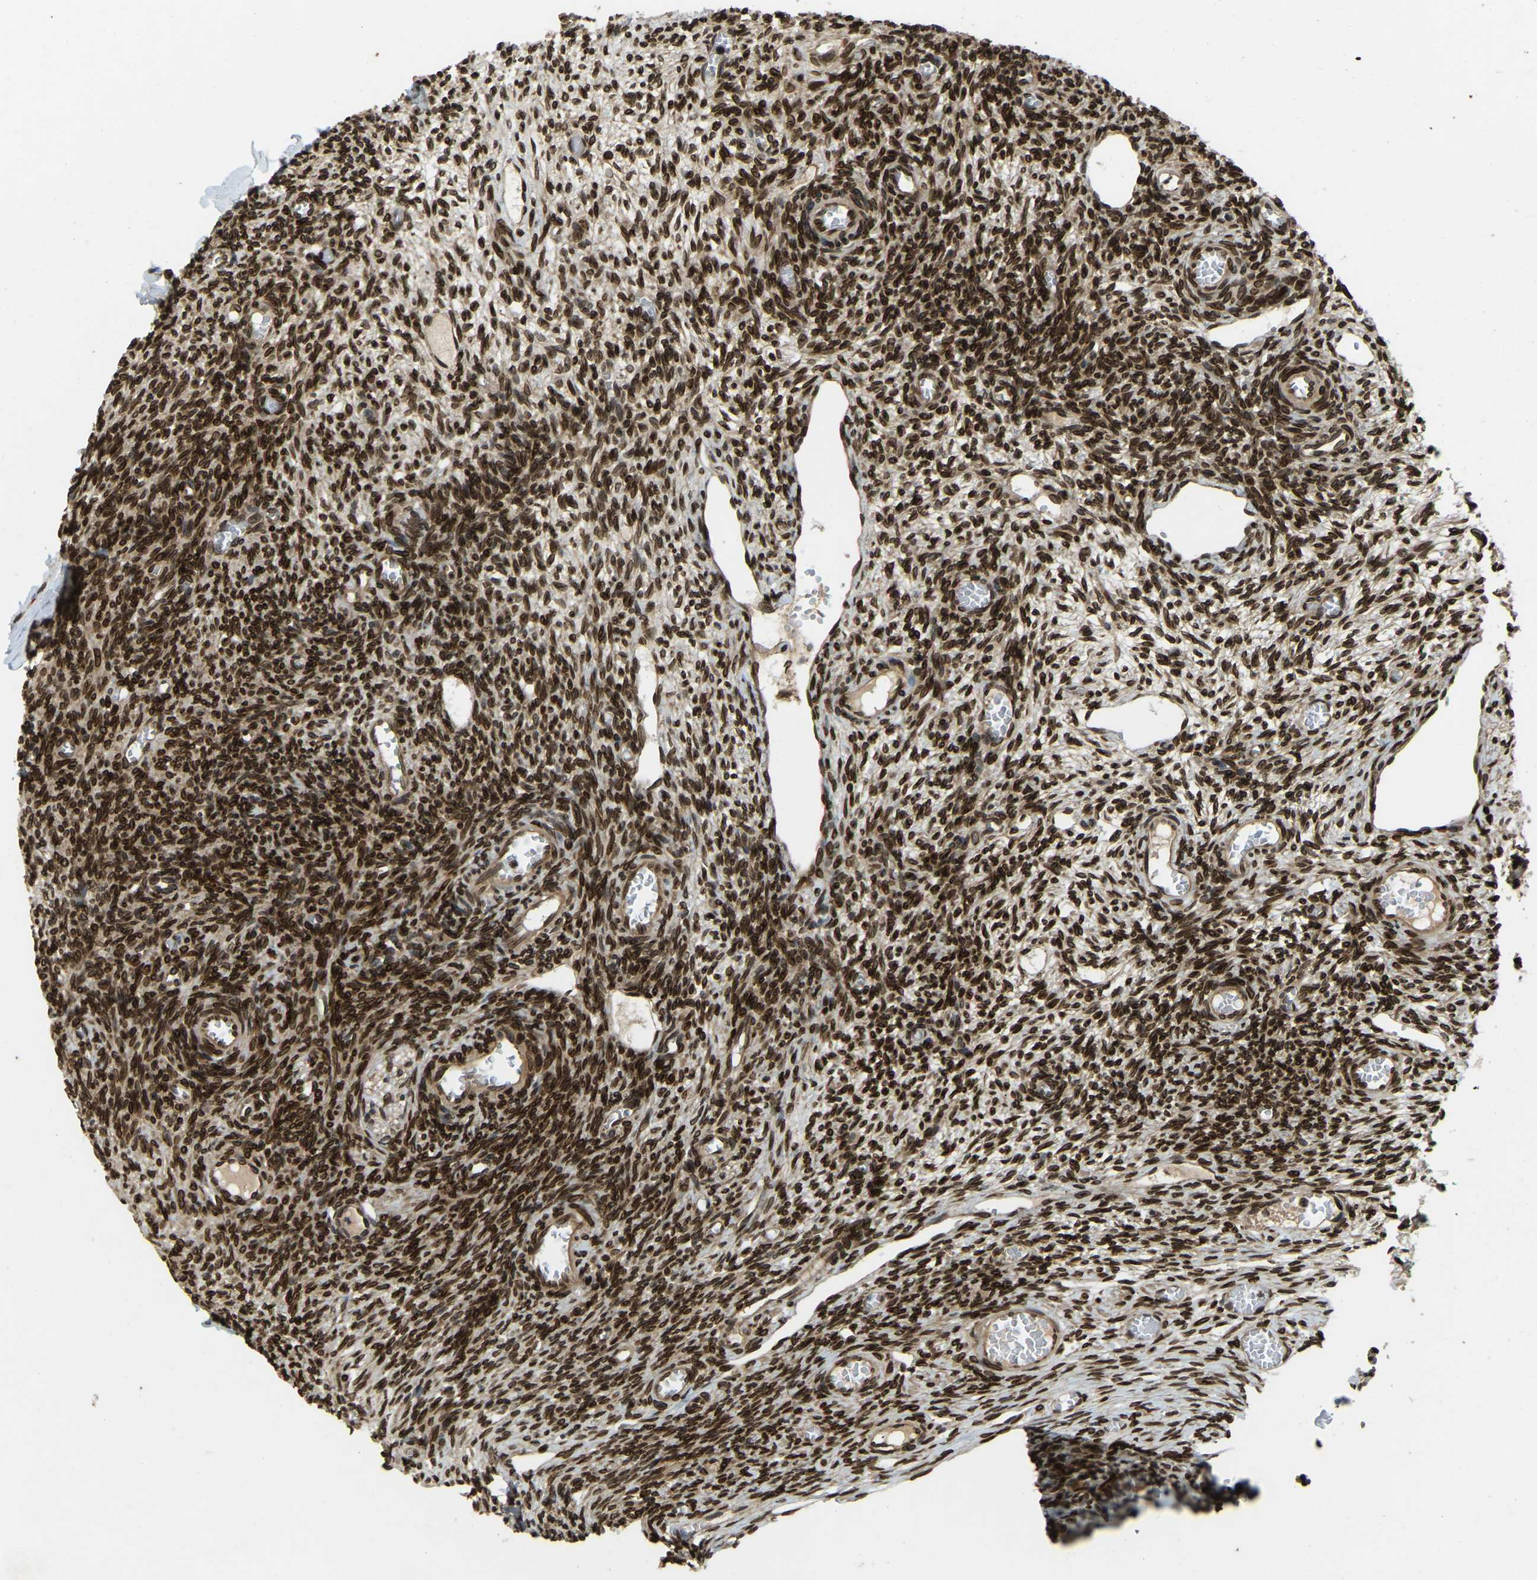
{"staining": {"intensity": "strong", "quantity": ">75%", "location": "nuclear"}, "tissue": "ovary", "cell_type": "Ovarian stroma cells", "image_type": "normal", "snomed": [{"axis": "morphology", "description": "Normal tissue, NOS"}, {"axis": "topography", "description": "Ovary"}], "caption": "Approximately >75% of ovarian stroma cells in unremarkable ovary reveal strong nuclear protein positivity as visualized by brown immunohistochemical staining.", "gene": "SYNE1", "patient": {"sex": "female", "age": 27}}